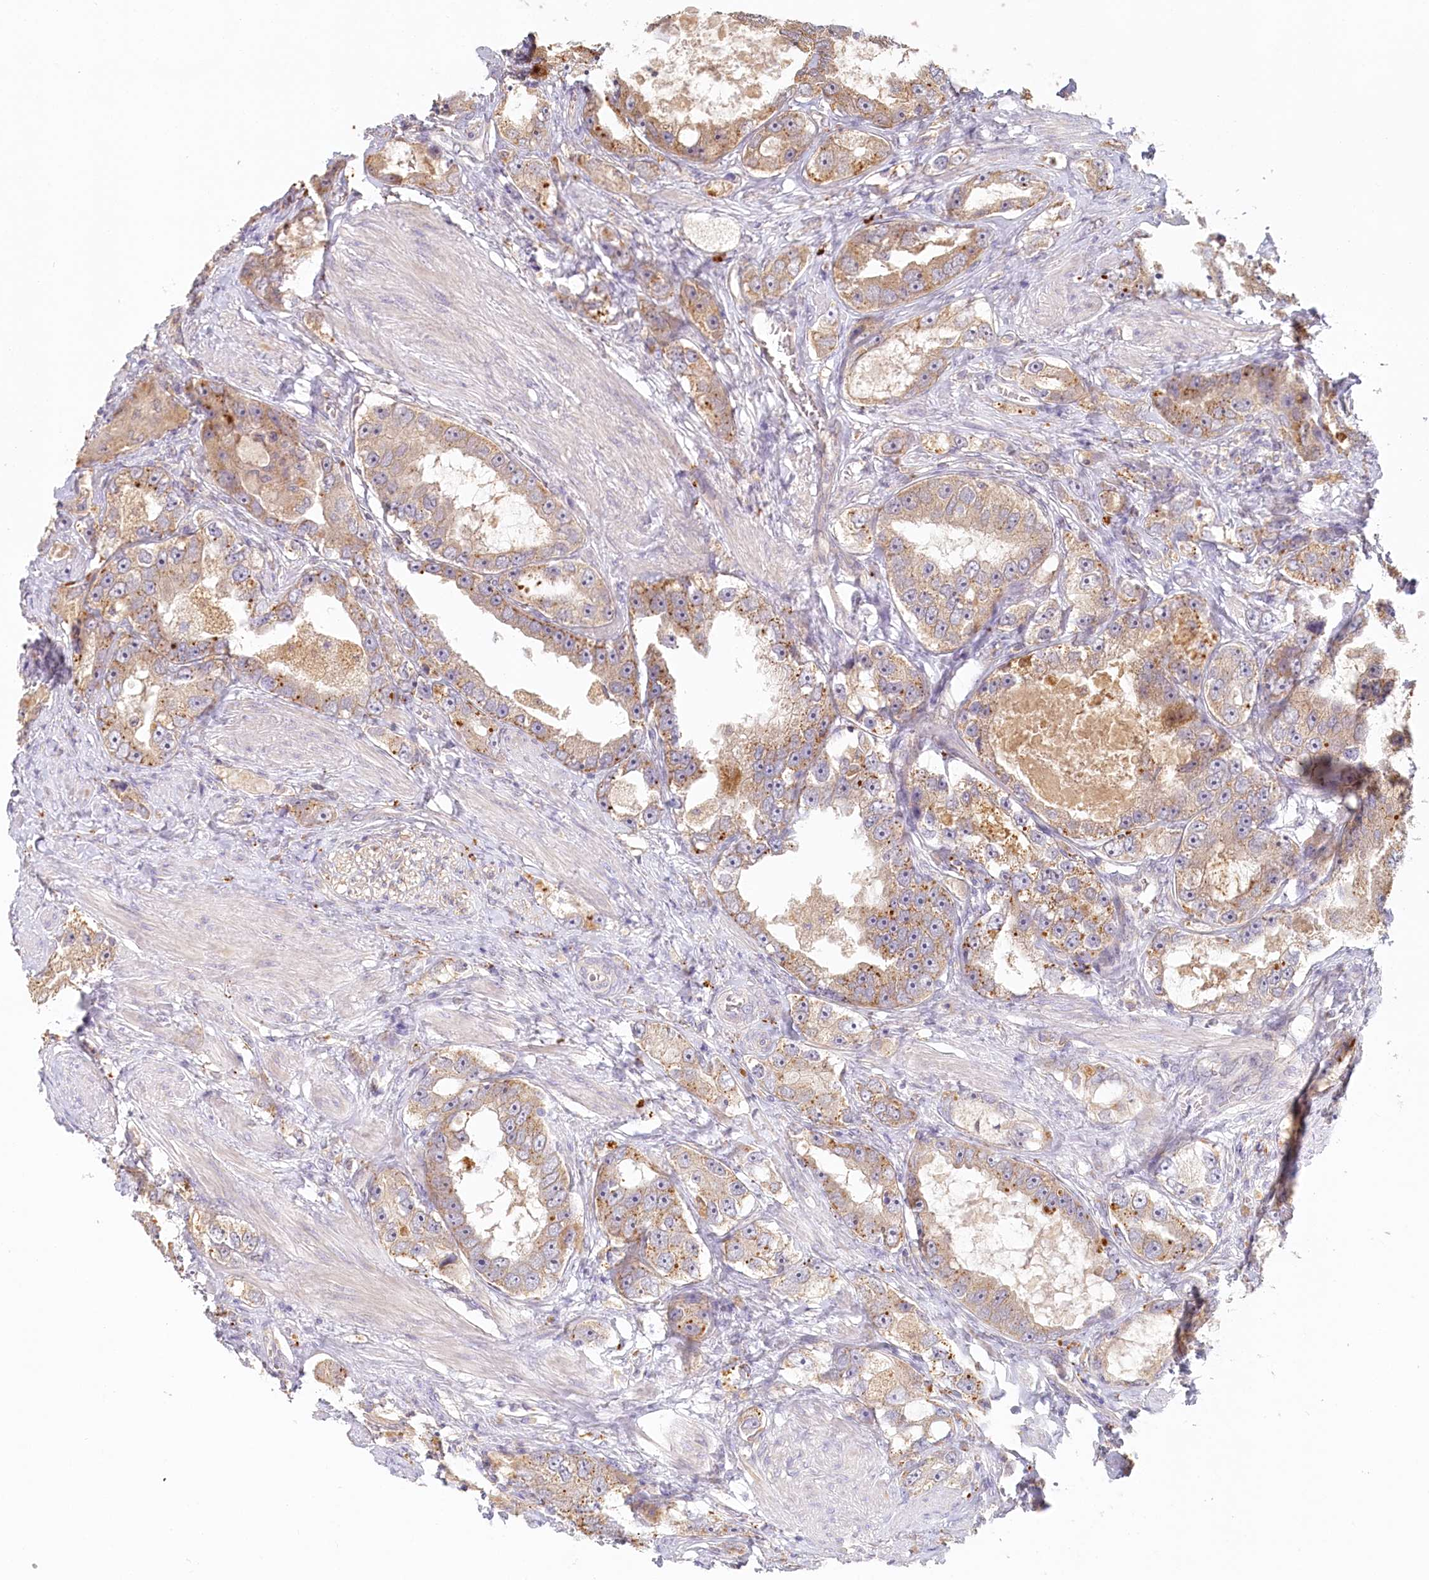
{"staining": {"intensity": "moderate", "quantity": "<25%", "location": "cytoplasmic/membranous"}, "tissue": "prostate cancer", "cell_type": "Tumor cells", "image_type": "cancer", "snomed": [{"axis": "morphology", "description": "Adenocarcinoma, High grade"}, {"axis": "topography", "description": "Prostate"}], "caption": "The immunohistochemical stain labels moderate cytoplasmic/membranous positivity in tumor cells of adenocarcinoma (high-grade) (prostate) tissue.", "gene": "VSIG1", "patient": {"sex": "male", "age": 63}}